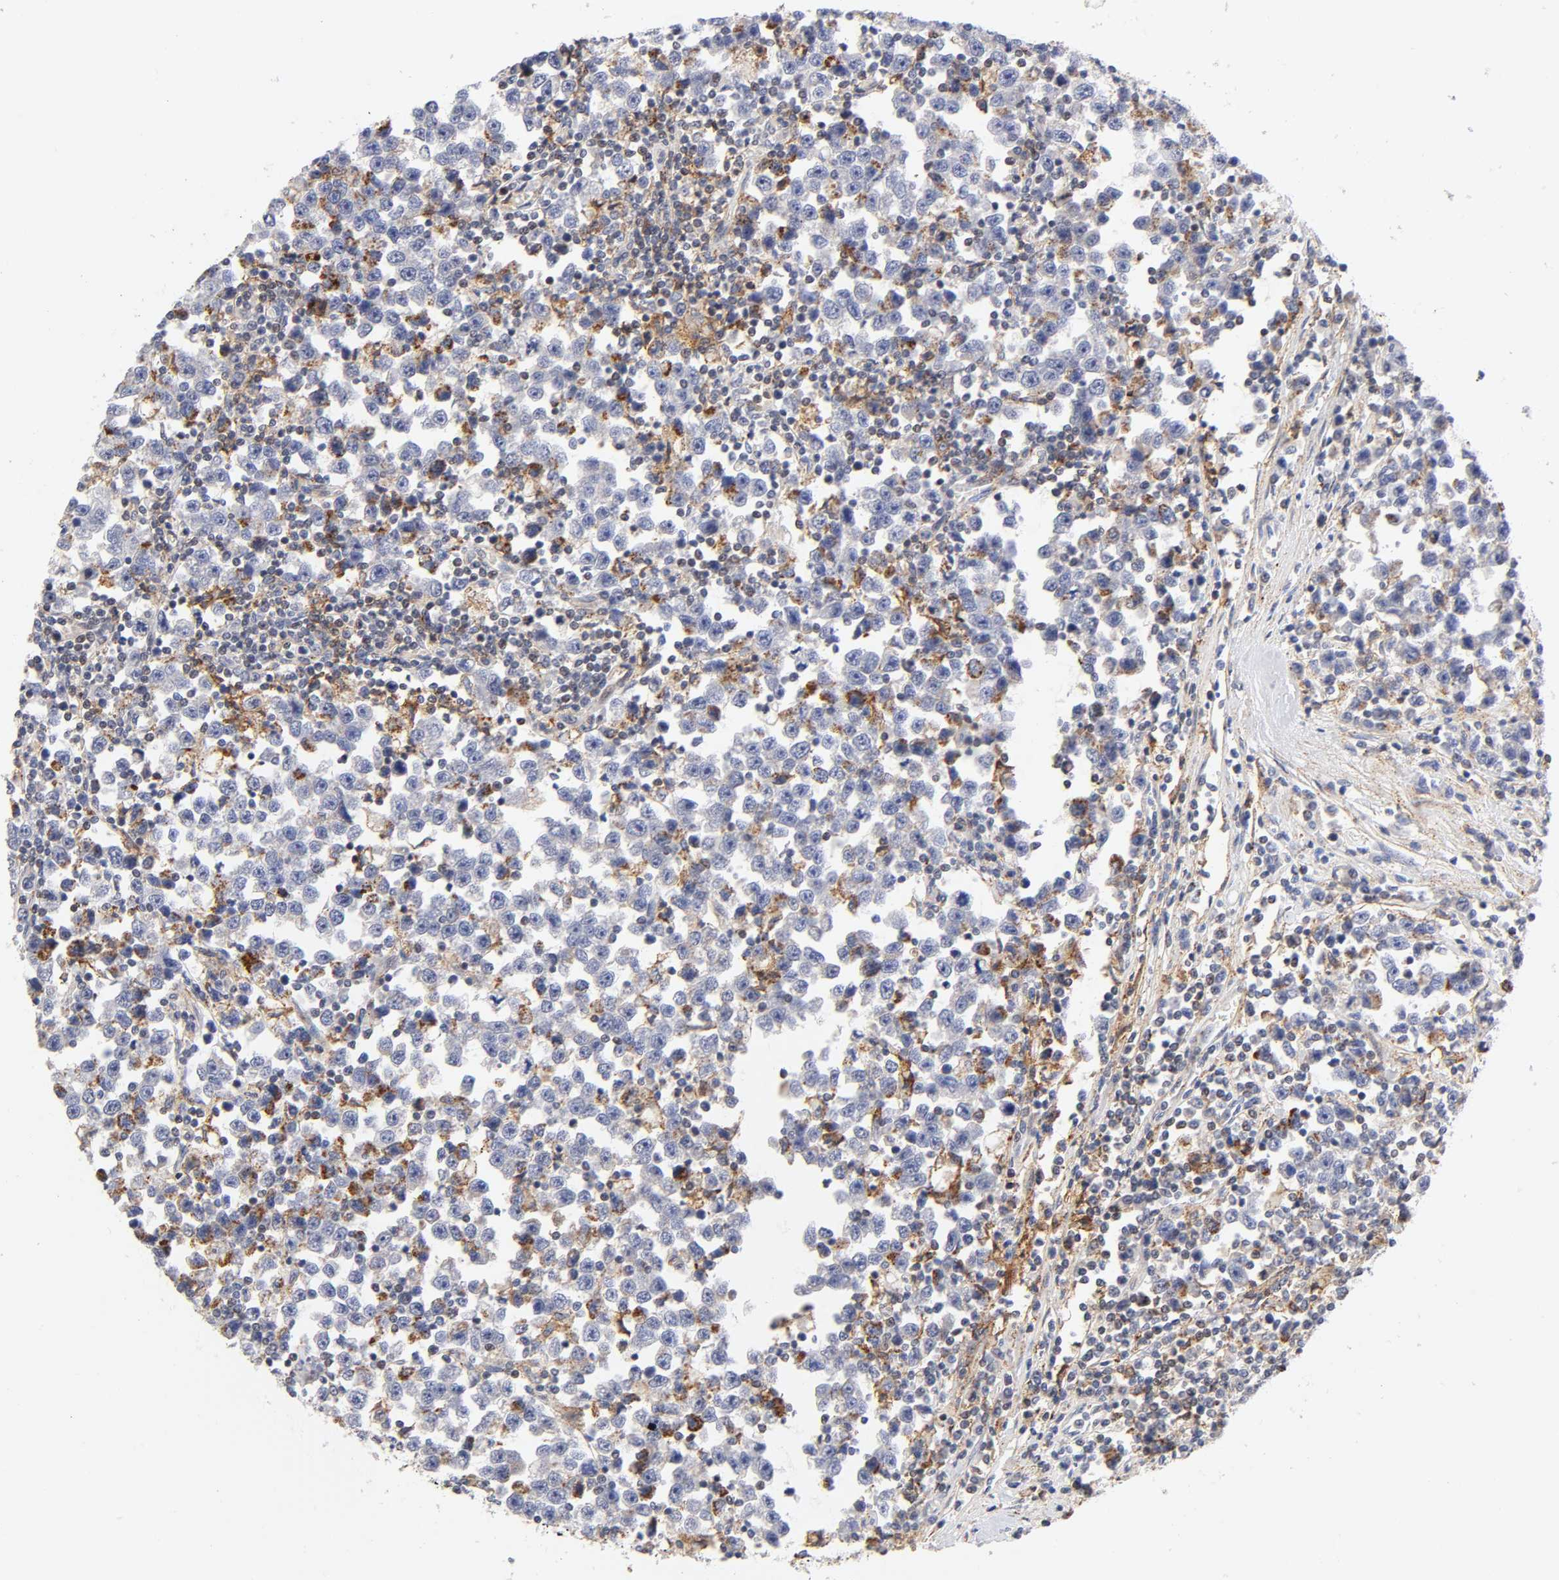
{"staining": {"intensity": "negative", "quantity": "none", "location": "none"}, "tissue": "testis cancer", "cell_type": "Tumor cells", "image_type": "cancer", "snomed": [{"axis": "morphology", "description": "Seminoma, NOS"}, {"axis": "topography", "description": "Testis"}], "caption": "There is no significant positivity in tumor cells of testis cancer.", "gene": "ANXA7", "patient": {"sex": "male", "age": 43}}